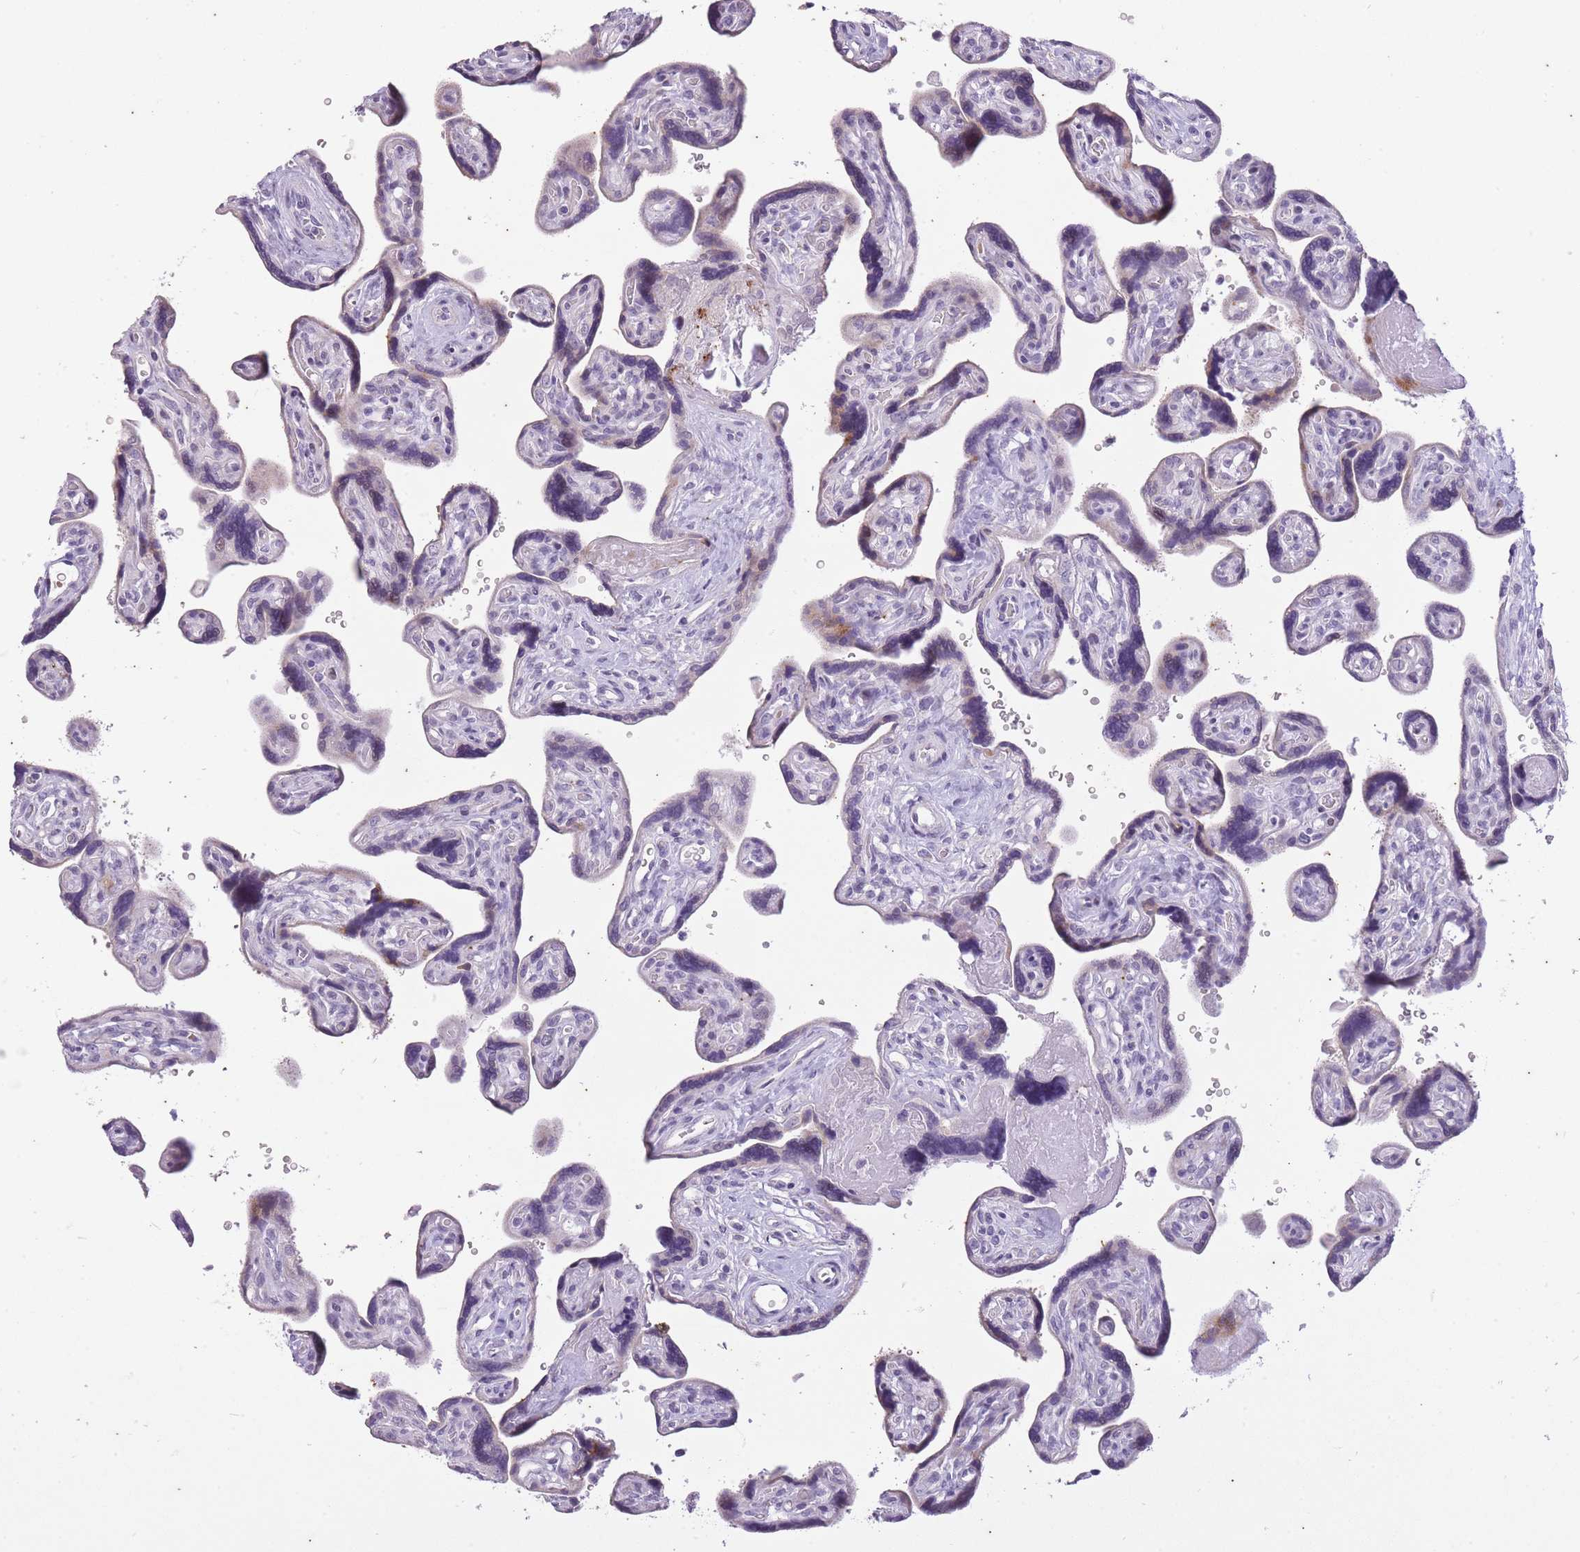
{"staining": {"intensity": "moderate", "quantity": "<25%", "location": "cytoplasmic/membranous"}, "tissue": "placenta", "cell_type": "Decidual cells", "image_type": "normal", "snomed": [{"axis": "morphology", "description": "Normal tissue, NOS"}, {"axis": "topography", "description": "Placenta"}], "caption": "Immunohistochemistry (IHC) photomicrograph of normal human placenta stained for a protein (brown), which shows low levels of moderate cytoplasmic/membranous staining in about <25% of decidual cells.", "gene": "CNTNAP3B", "patient": {"sex": "female", "age": 39}}